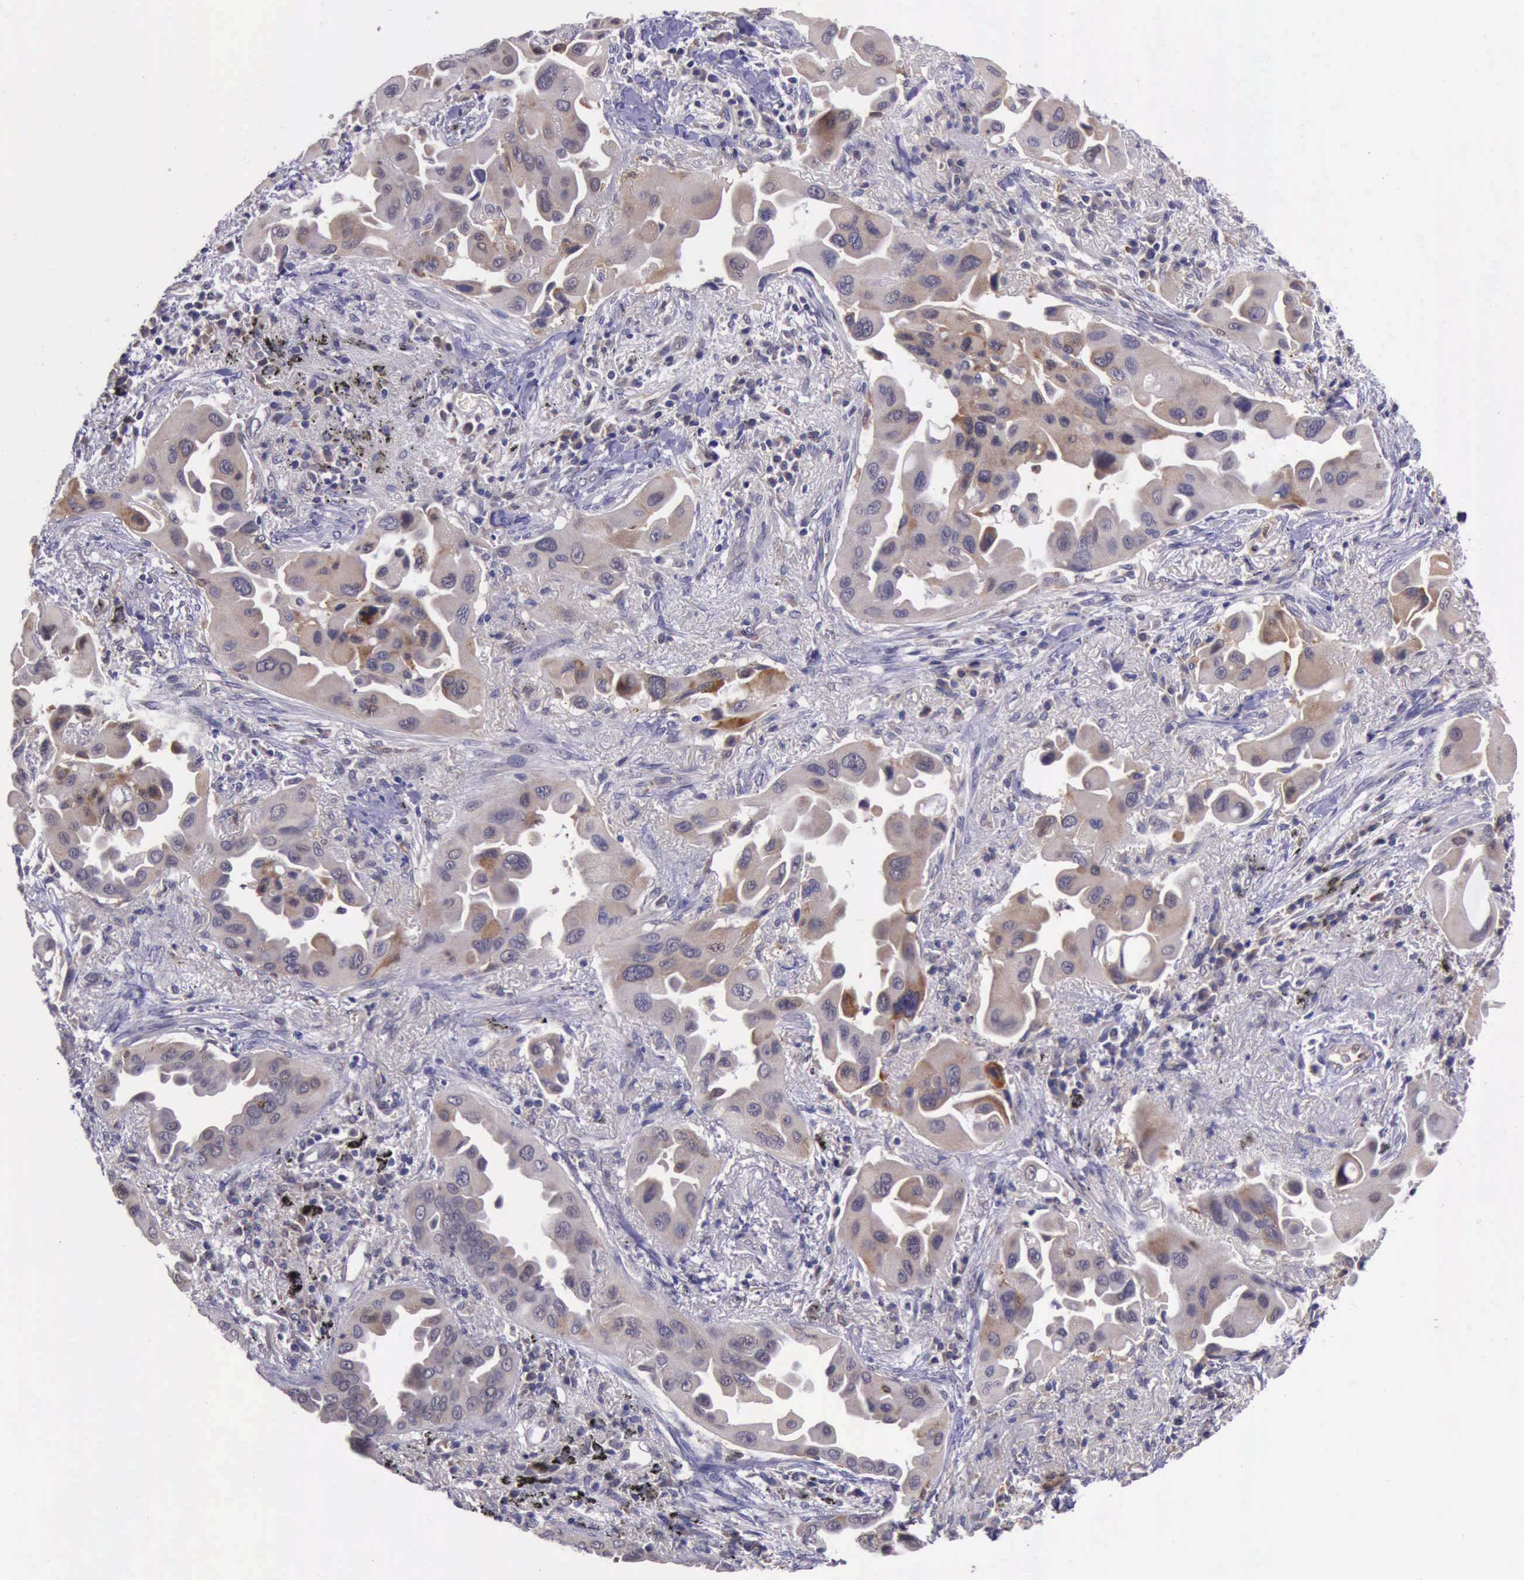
{"staining": {"intensity": "moderate", "quantity": ">75%", "location": "cytoplasmic/membranous"}, "tissue": "lung cancer", "cell_type": "Tumor cells", "image_type": "cancer", "snomed": [{"axis": "morphology", "description": "Adenocarcinoma, NOS"}, {"axis": "topography", "description": "Lung"}], "caption": "A histopathology image of adenocarcinoma (lung) stained for a protein displays moderate cytoplasmic/membranous brown staining in tumor cells.", "gene": "PLEK2", "patient": {"sex": "male", "age": 68}}